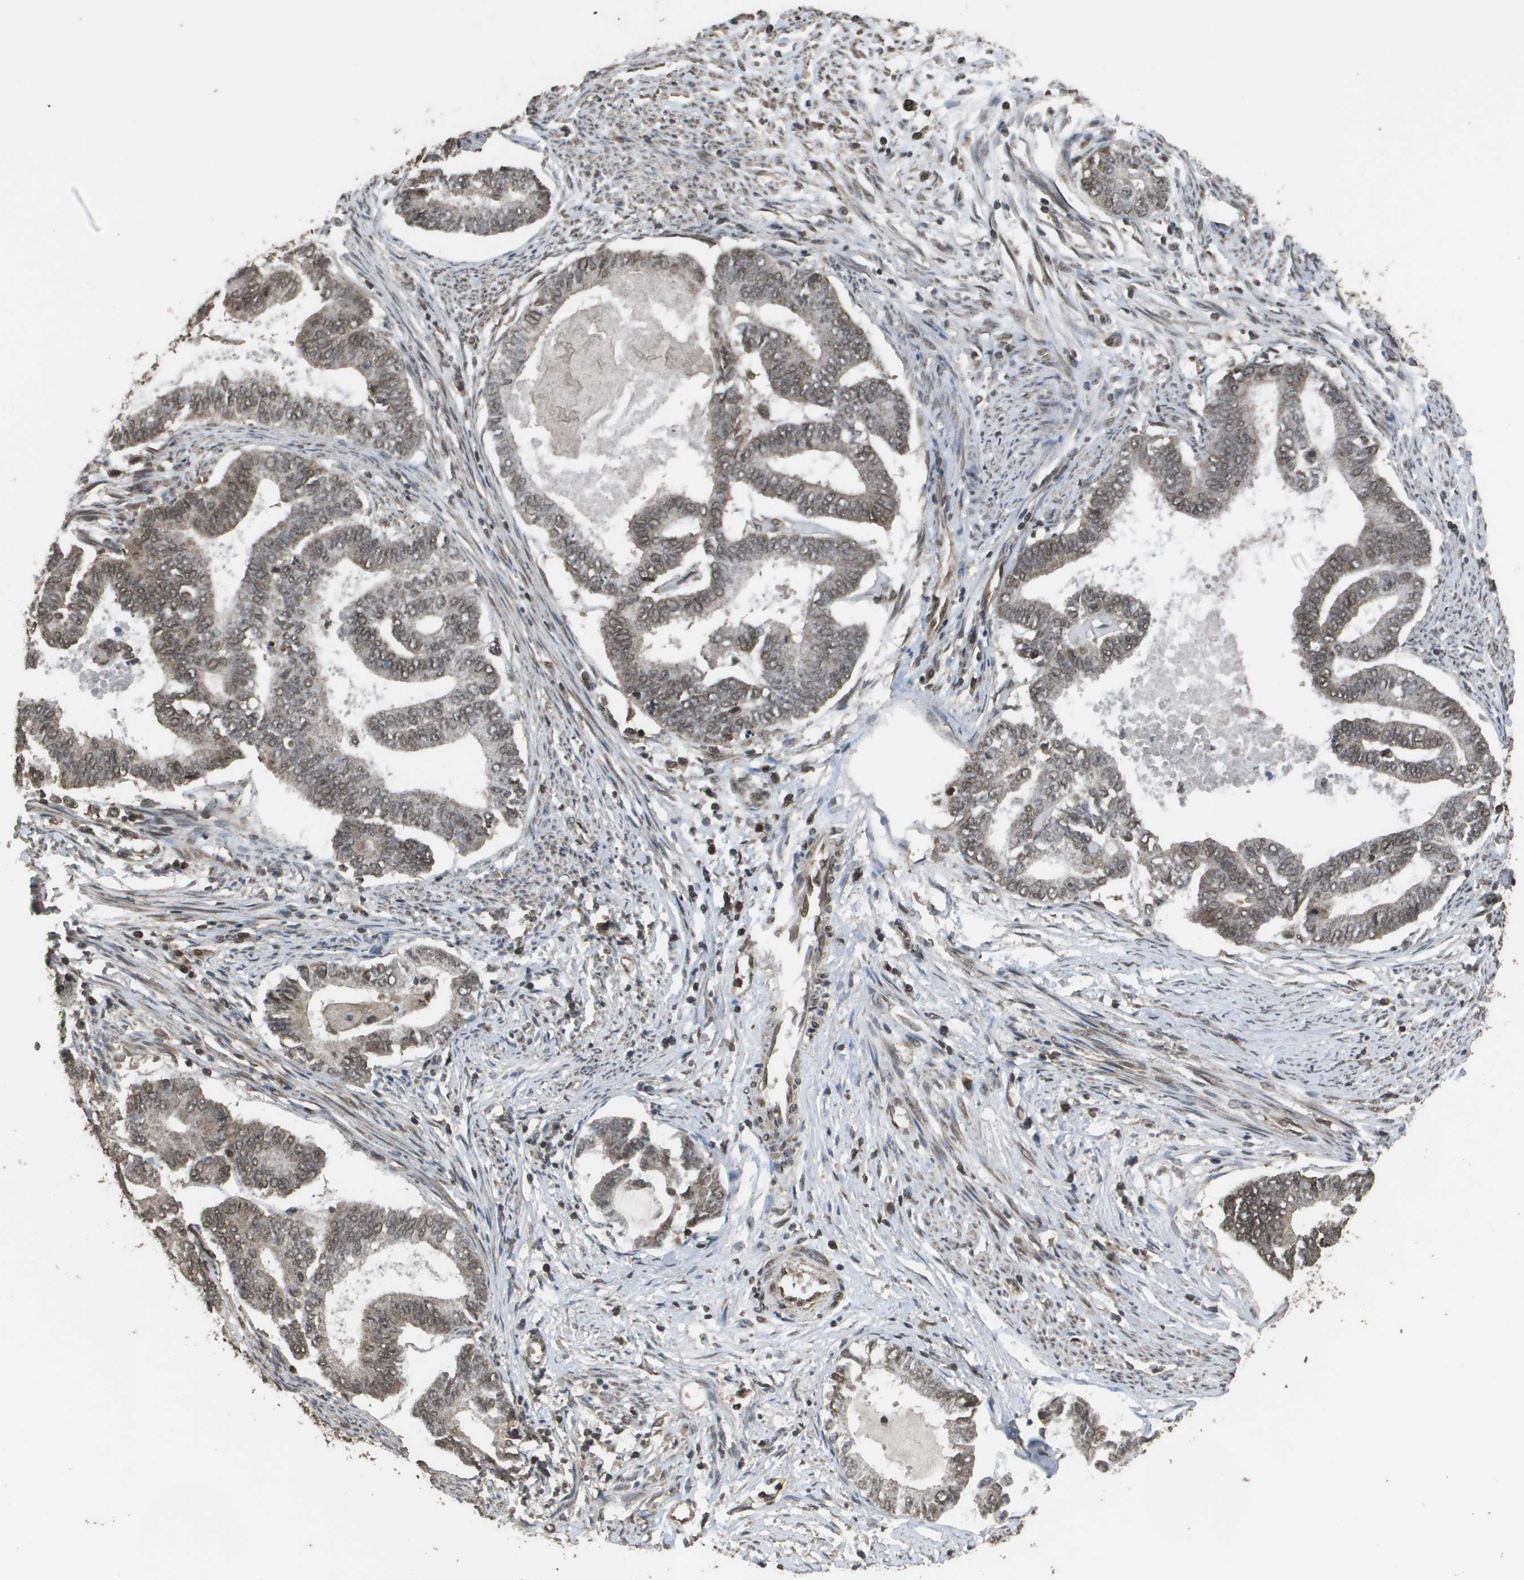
{"staining": {"intensity": "weak", "quantity": ">75%", "location": "cytoplasmic/membranous,nuclear"}, "tissue": "endometrial cancer", "cell_type": "Tumor cells", "image_type": "cancer", "snomed": [{"axis": "morphology", "description": "Adenocarcinoma, NOS"}, {"axis": "topography", "description": "Endometrium"}], "caption": "Human endometrial adenocarcinoma stained with a protein marker demonstrates weak staining in tumor cells.", "gene": "AXIN2", "patient": {"sex": "female", "age": 86}}